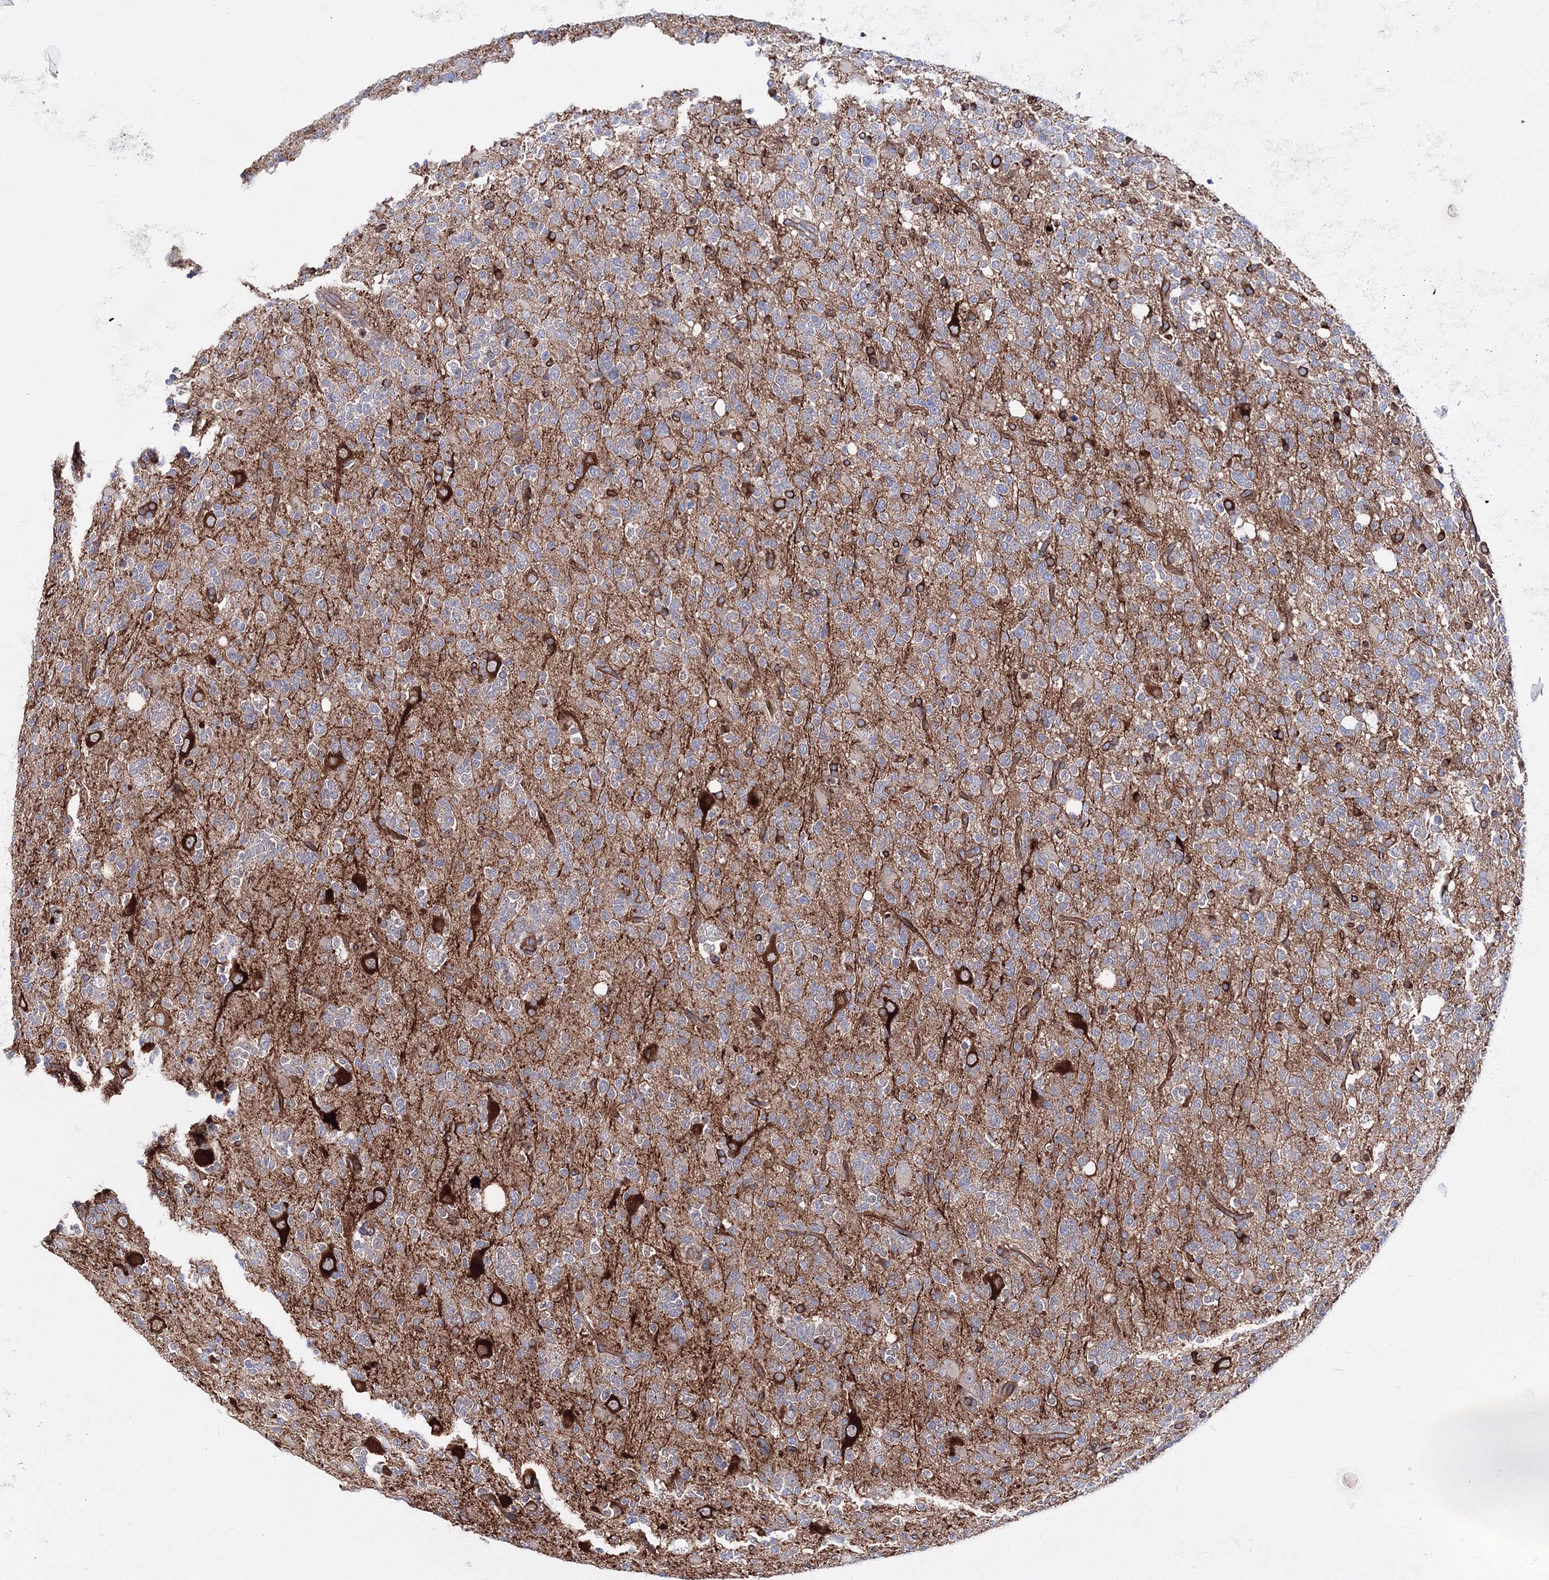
{"staining": {"intensity": "negative", "quantity": "none", "location": "none"}, "tissue": "glioma", "cell_type": "Tumor cells", "image_type": "cancer", "snomed": [{"axis": "morphology", "description": "Glioma, malignant, High grade"}, {"axis": "topography", "description": "Brain"}], "caption": "Image shows no significant protein positivity in tumor cells of glioma. (Brightfield microscopy of DAB (3,3'-diaminobenzidine) IHC at high magnification).", "gene": "C11orf52", "patient": {"sex": "female", "age": 62}}